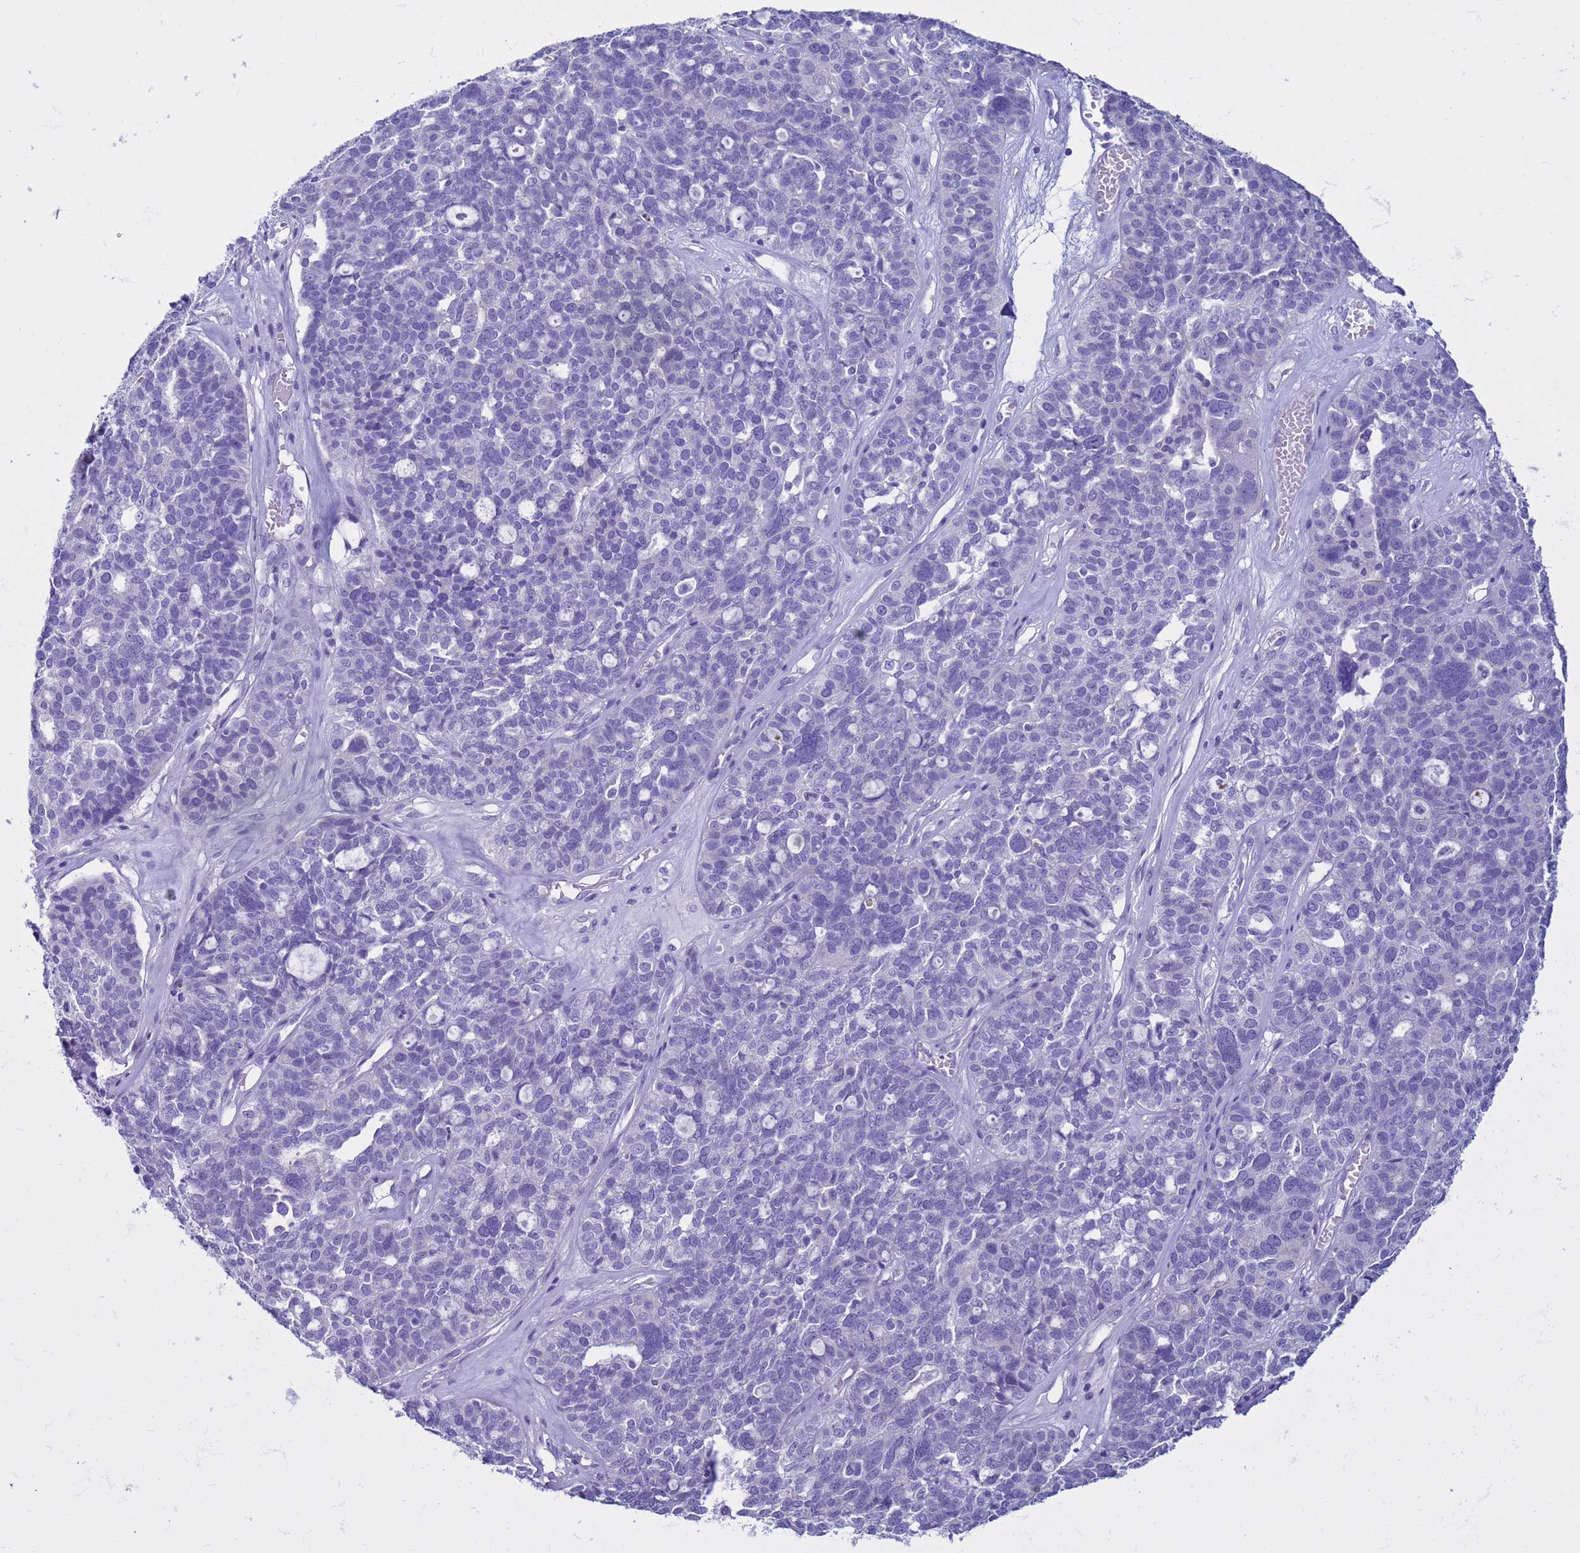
{"staining": {"intensity": "negative", "quantity": "none", "location": "none"}, "tissue": "ovarian cancer", "cell_type": "Tumor cells", "image_type": "cancer", "snomed": [{"axis": "morphology", "description": "Cystadenocarcinoma, serous, NOS"}, {"axis": "topography", "description": "Ovary"}], "caption": "Immunohistochemistry of human serous cystadenocarcinoma (ovarian) reveals no positivity in tumor cells.", "gene": "CST4", "patient": {"sex": "female", "age": 59}}